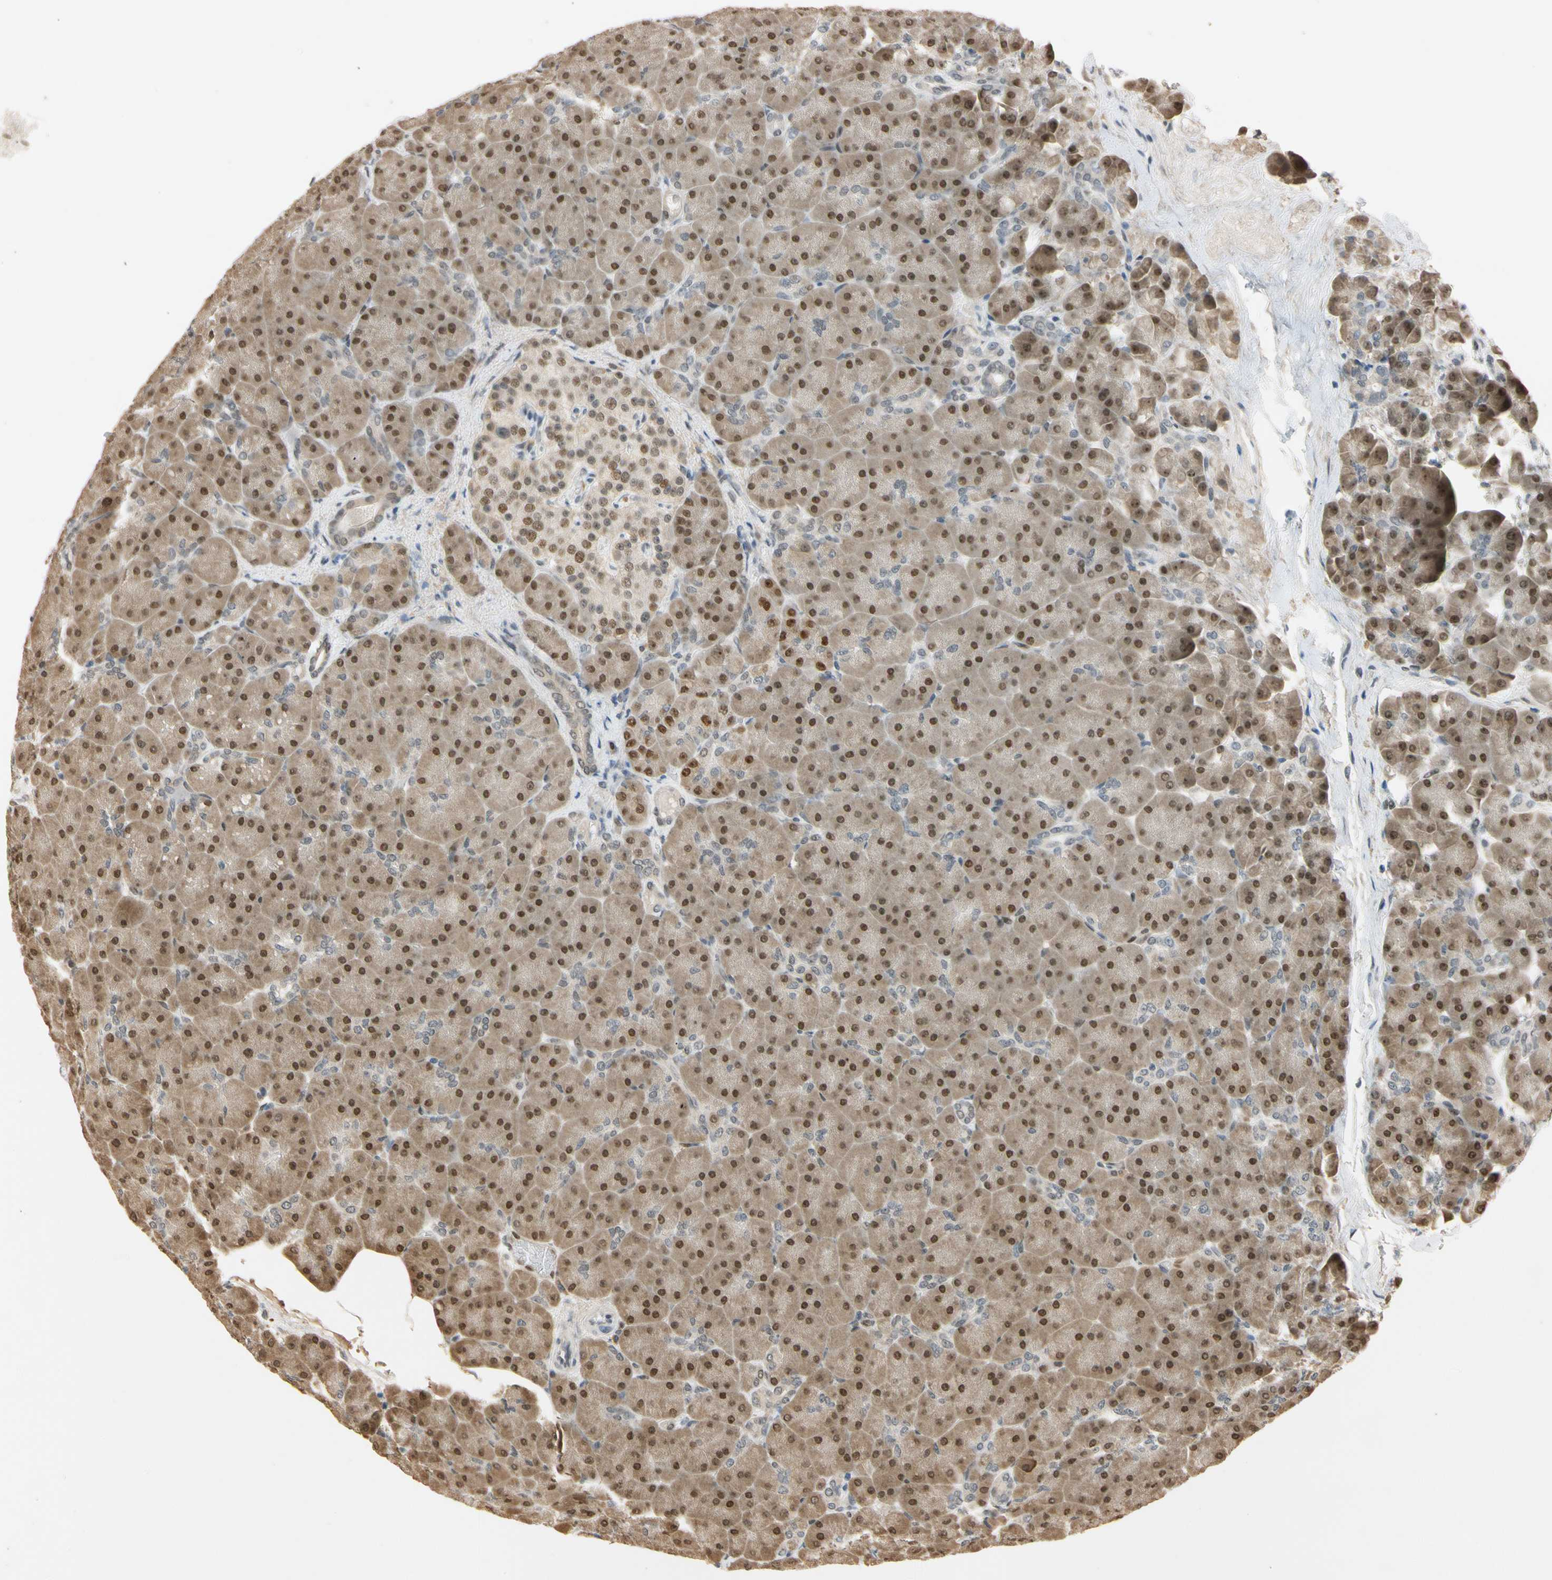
{"staining": {"intensity": "strong", "quantity": ">75%", "location": "cytoplasmic/membranous,nuclear"}, "tissue": "pancreas", "cell_type": "Exocrine glandular cells", "image_type": "normal", "snomed": [{"axis": "morphology", "description": "Normal tissue, NOS"}, {"axis": "topography", "description": "Pancreas"}], "caption": "The immunohistochemical stain highlights strong cytoplasmic/membranous,nuclear expression in exocrine glandular cells of normal pancreas.", "gene": "RIOX2", "patient": {"sex": "male", "age": 66}}